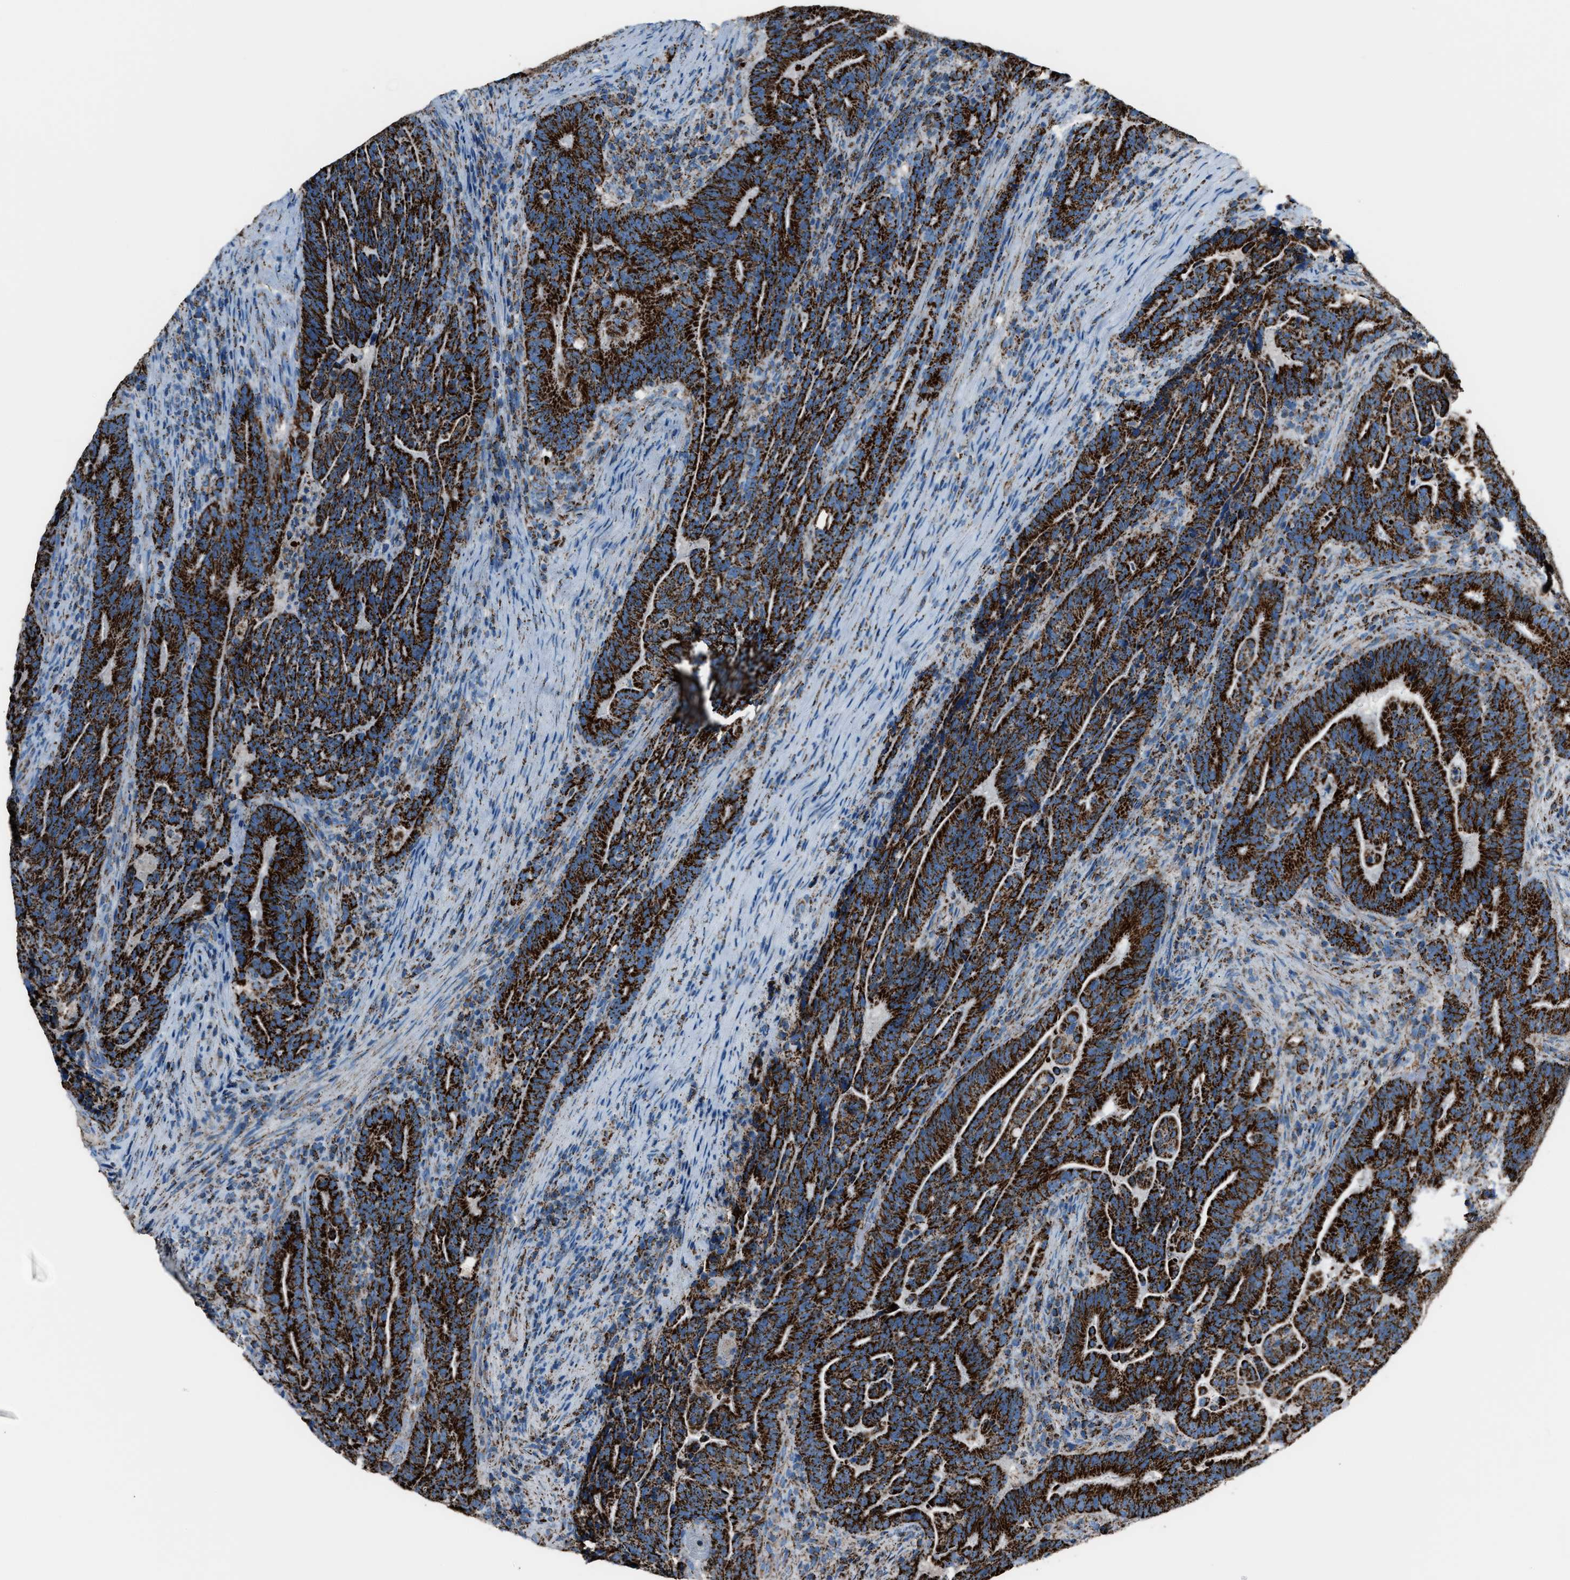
{"staining": {"intensity": "strong", "quantity": ">75%", "location": "cytoplasmic/membranous"}, "tissue": "colorectal cancer", "cell_type": "Tumor cells", "image_type": "cancer", "snomed": [{"axis": "morphology", "description": "Adenocarcinoma, NOS"}, {"axis": "topography", "description": "Colon"}], "caption": "High-power microscopy captured an immunohistochemistry histopathology image of colorectal adenocarcinoma, revealing strong cytoplasmic/membranous expression in approximately >75% of tumor cells. (brown staining indicates protein expression, while blue staining denotes nuclei).", "gene": "MDH2", "patient": {"sex": "female", "age": 66}}